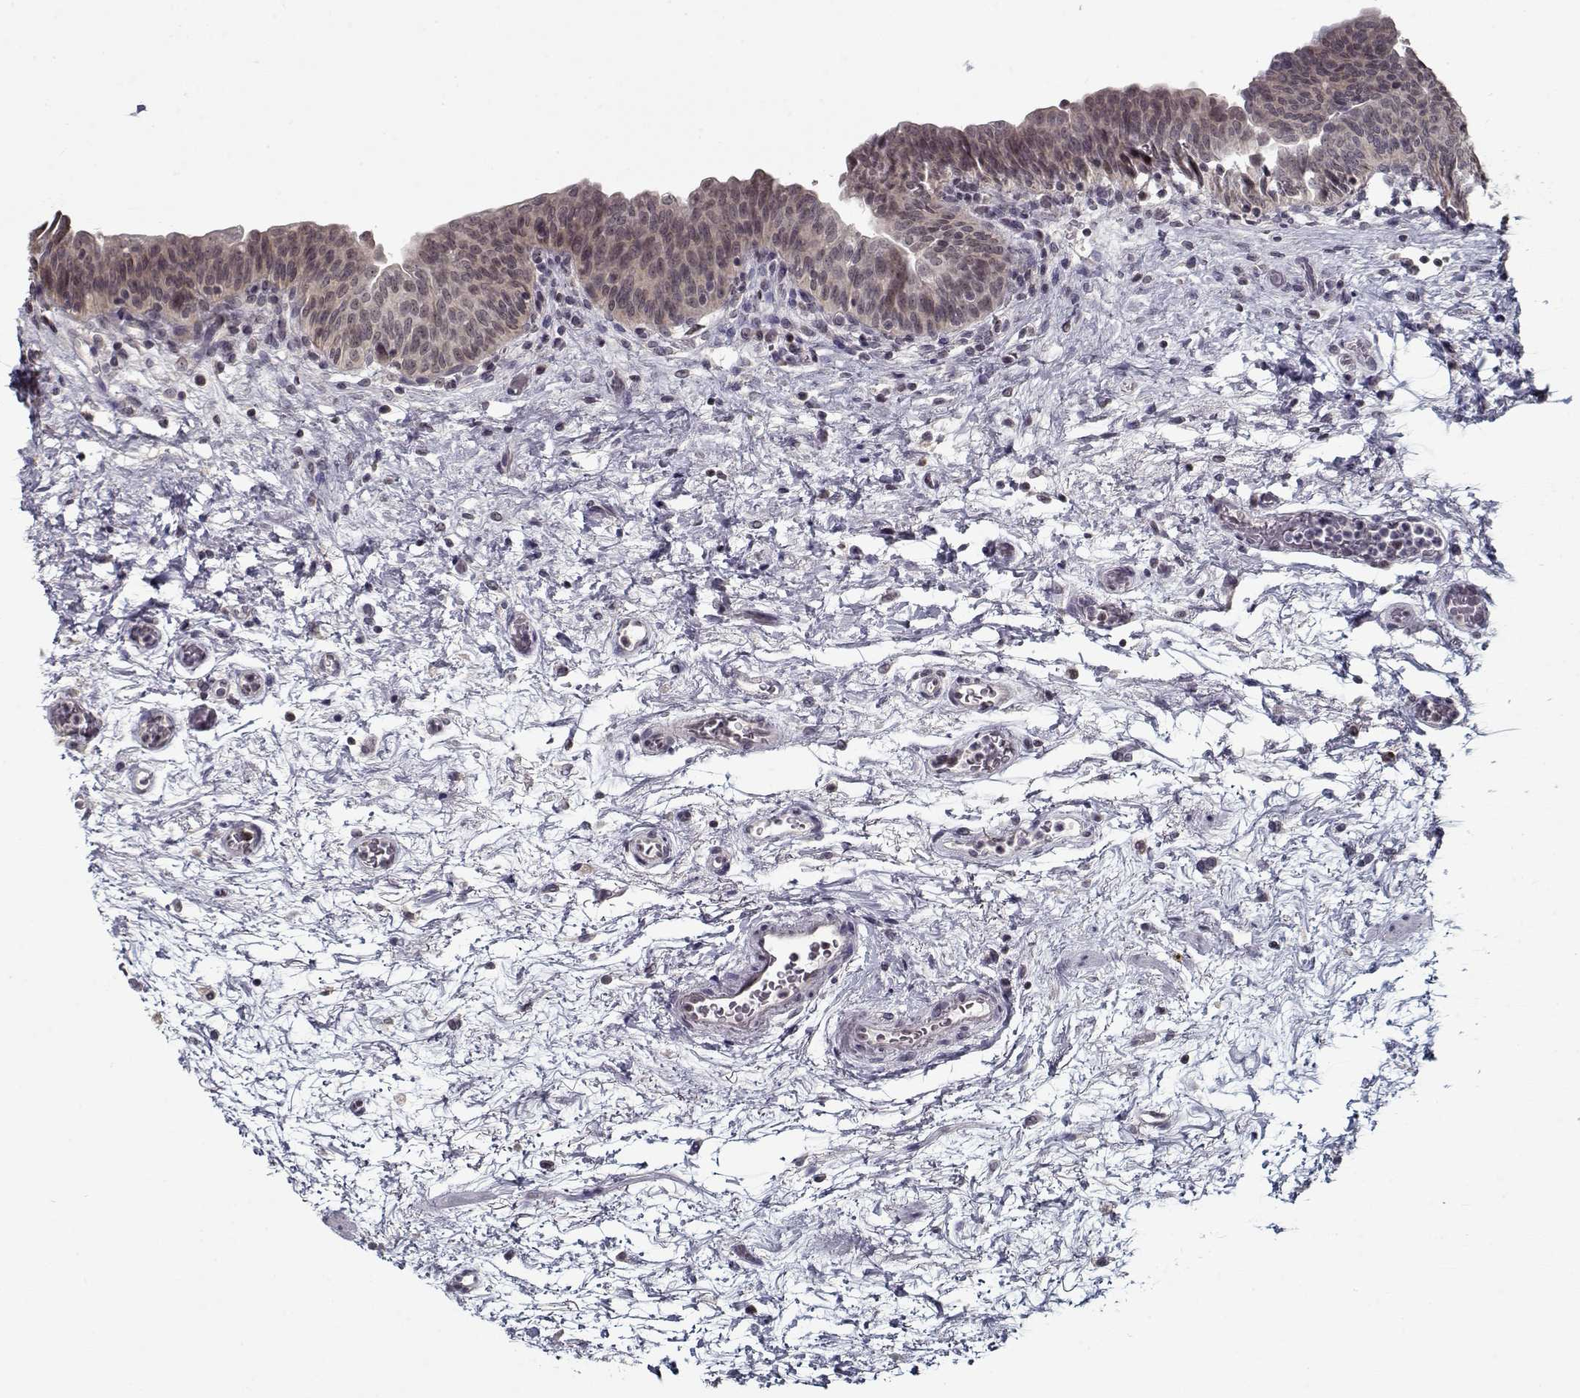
{"staining": {"intensity": "weak", "quantity": "<25%", "location": "cytoplasmic/membranous"}, "tissue": "urinary bladder", "cell_type": "Urothelial cells", "image_type": "normal", "snomed": [{"axis": "morphology", "description": "Normal tissue, NOS"}, {"axis": "topography", "description": "Urinary bladder"}], "caption": "A high-resolution histopathology image shows immunohistochemistry staining of unremarkable urinary bladder, which reveals no significant positivity in urothelial cells. (Stains: DAB (3,3'-diaminobenzidine) IHC with hematoxylin counter stain, Microscopy: brightfield microscopy at high magnification).", "gene": "TESPA1", "patient": {"sex": "male", "age": 69}}